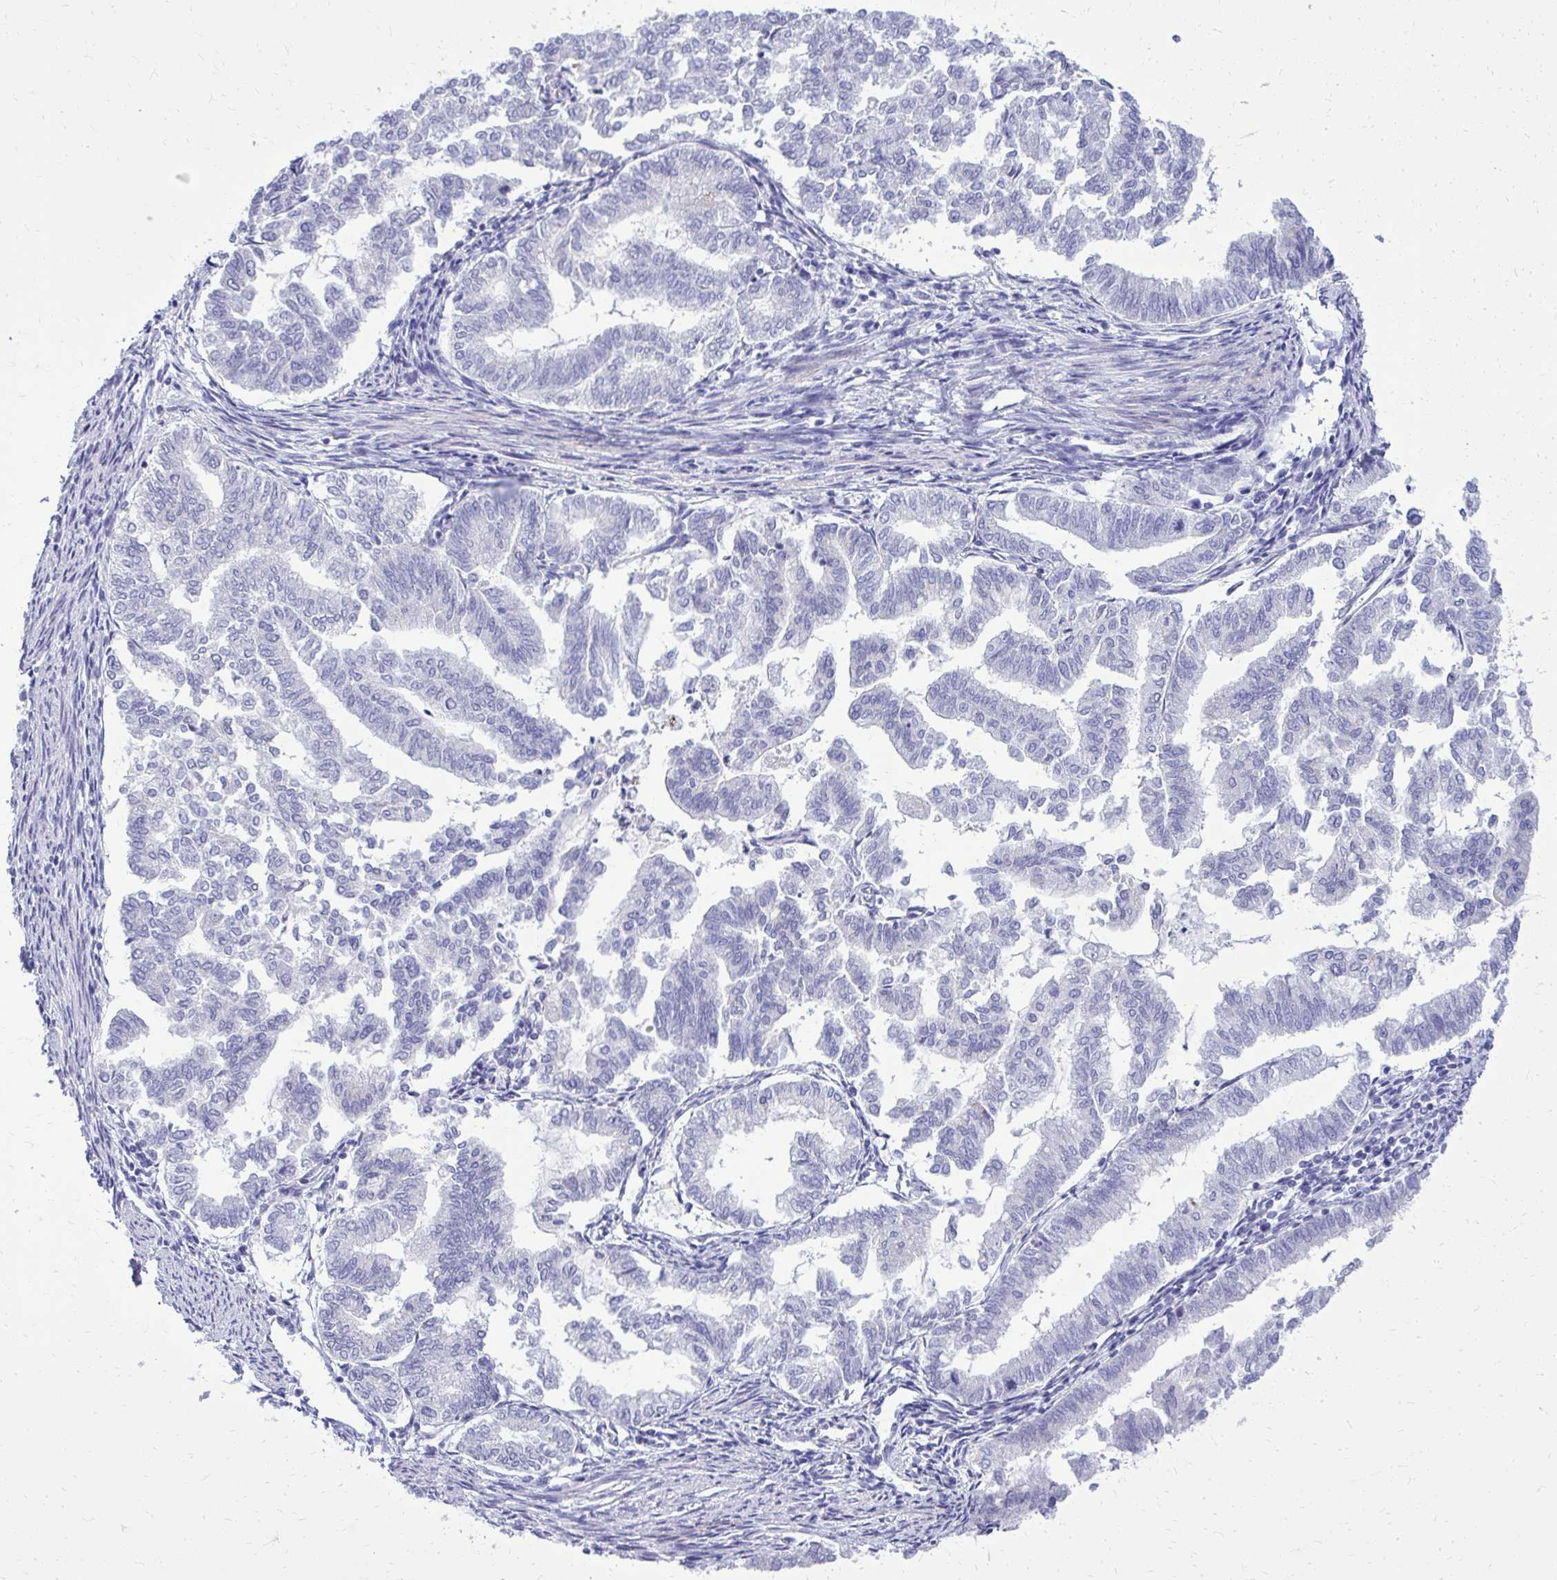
{"staining": {"intensity": "negative", "quantity": "none", "location": "none"}, "tissue": "endometrial cancer", "cell_type": "Tumor cells", "image_type": "cancer", "snomed": [{"axis": "morphology", "description": "Adenocarcinoma, NOS"}, {"axis": "topography", "description": "Endometrium"}], "caption": "Immunohistochemical staining of endometrial cancer reveals no significant staining in tumor cells. Nuclei are stained in blue.", "gene": "BCL6B", "patient": {"sex": "female", "age": 79}}